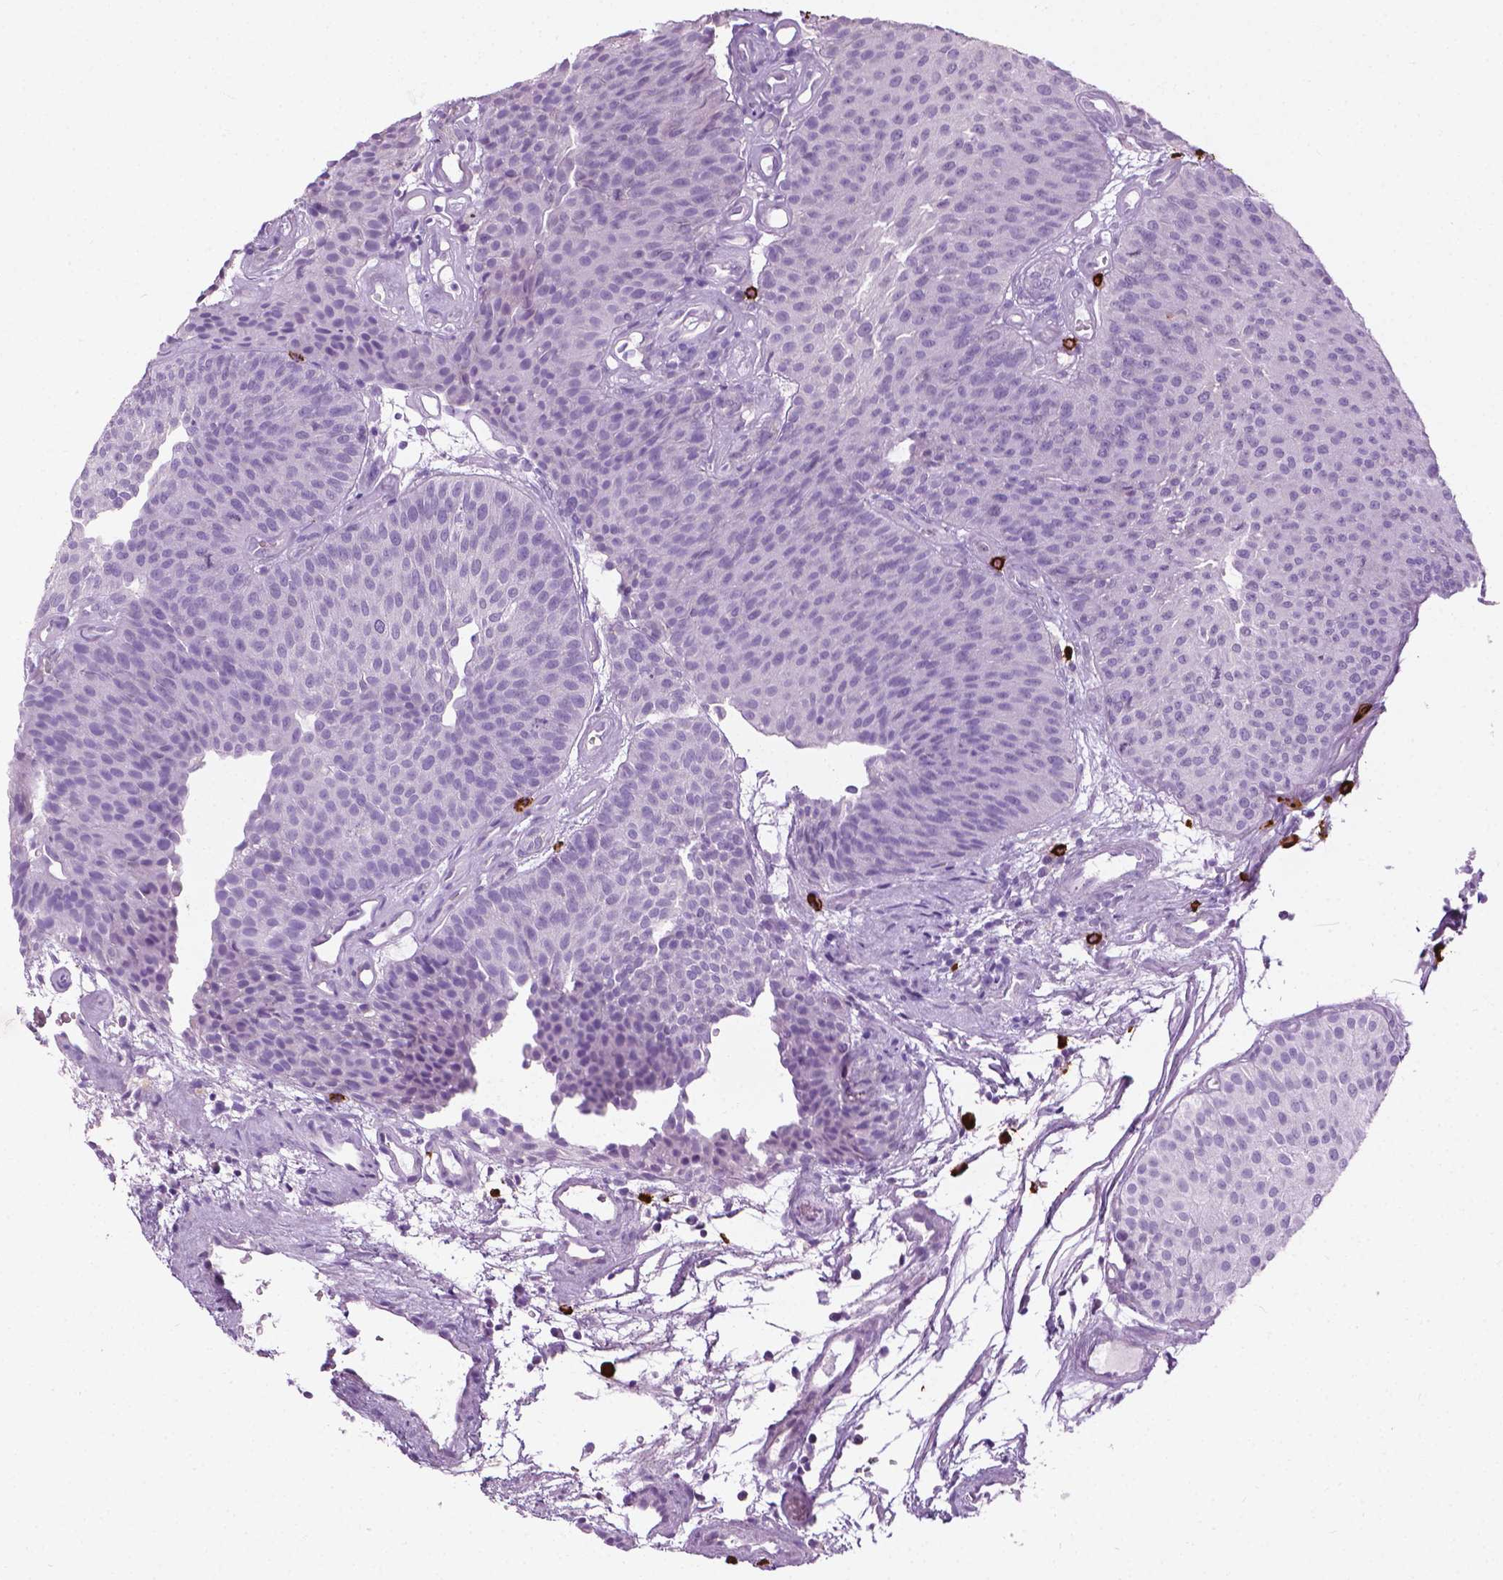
{"staining": {"intensity": "negative", "quantity": "none", "location": "none"}, "tissue": "urothelial cancer", "cell_type": "Tumor cells", "image_type": "cancer", "snomed": [{"axis": "morphology", "description": "Urothelial carcinoma, Low grade"}, {"axis": "topography", "description": "Urinary bladder"}], "caption": "Micrograph shows no protein positivity in tumor cells of urothelial cancer tissue.", "gene": "SPECC1L", "patient": {"sex": "female", "age": 87}}